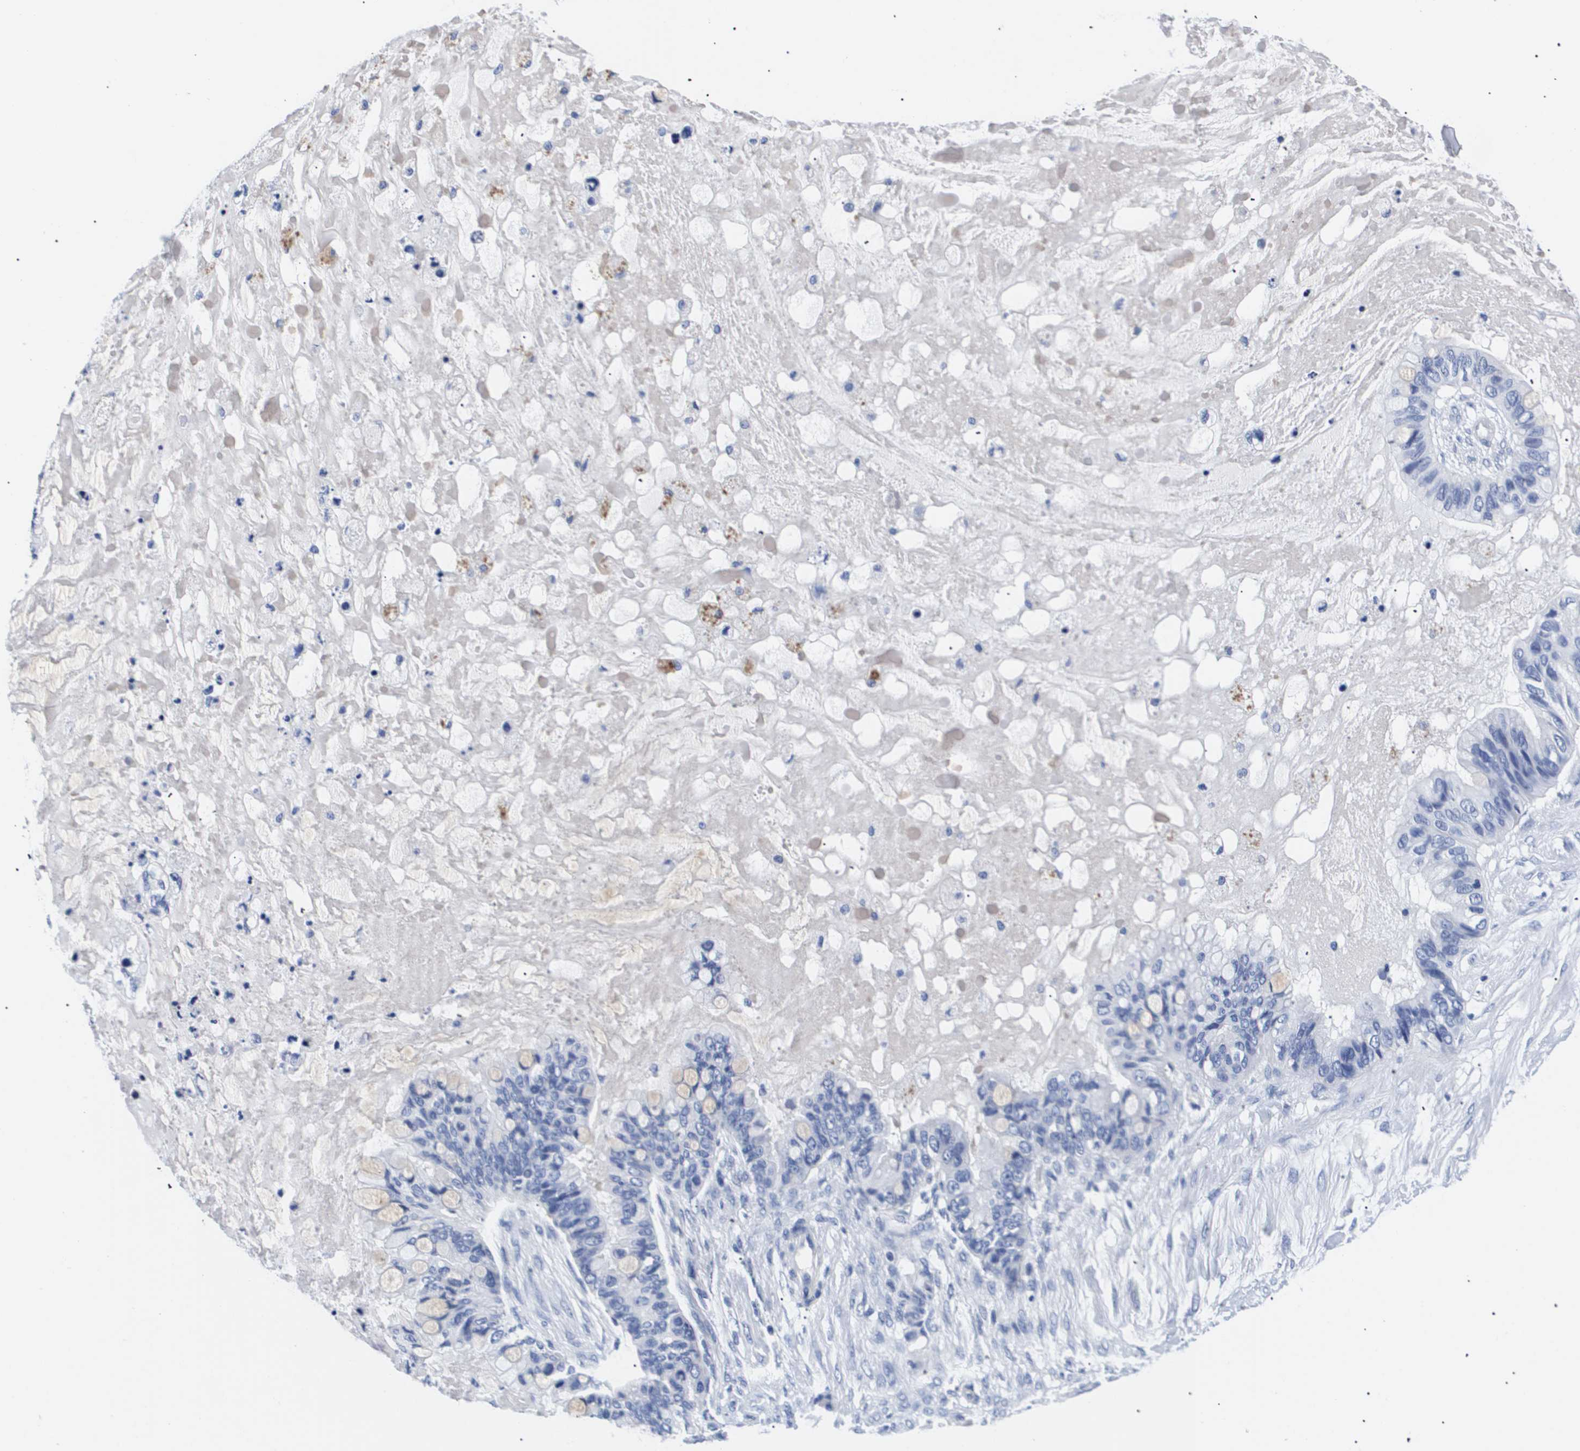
{"staining": {"intensity": "negative", "quantity": "none", "location": "none"}, "tissue": "ovarian cancer", "cell_type": "Tumor cells", "image_type": "cancer", "snomed": [{"axis": "morphology", "description": "Cystadenocarcinoma, mucinous, NOS"}, {"axis": "topography", "description": "Ovary"}], "caption": "This is a micrograph of immunohistochemistry (IHC) staining of mucinous cystadenocarcinoma (ovarian), which shows no positivity in tumor cells.", "gene": "ATP6V0A4", "patient": {"sex": "female", "age": 80}}